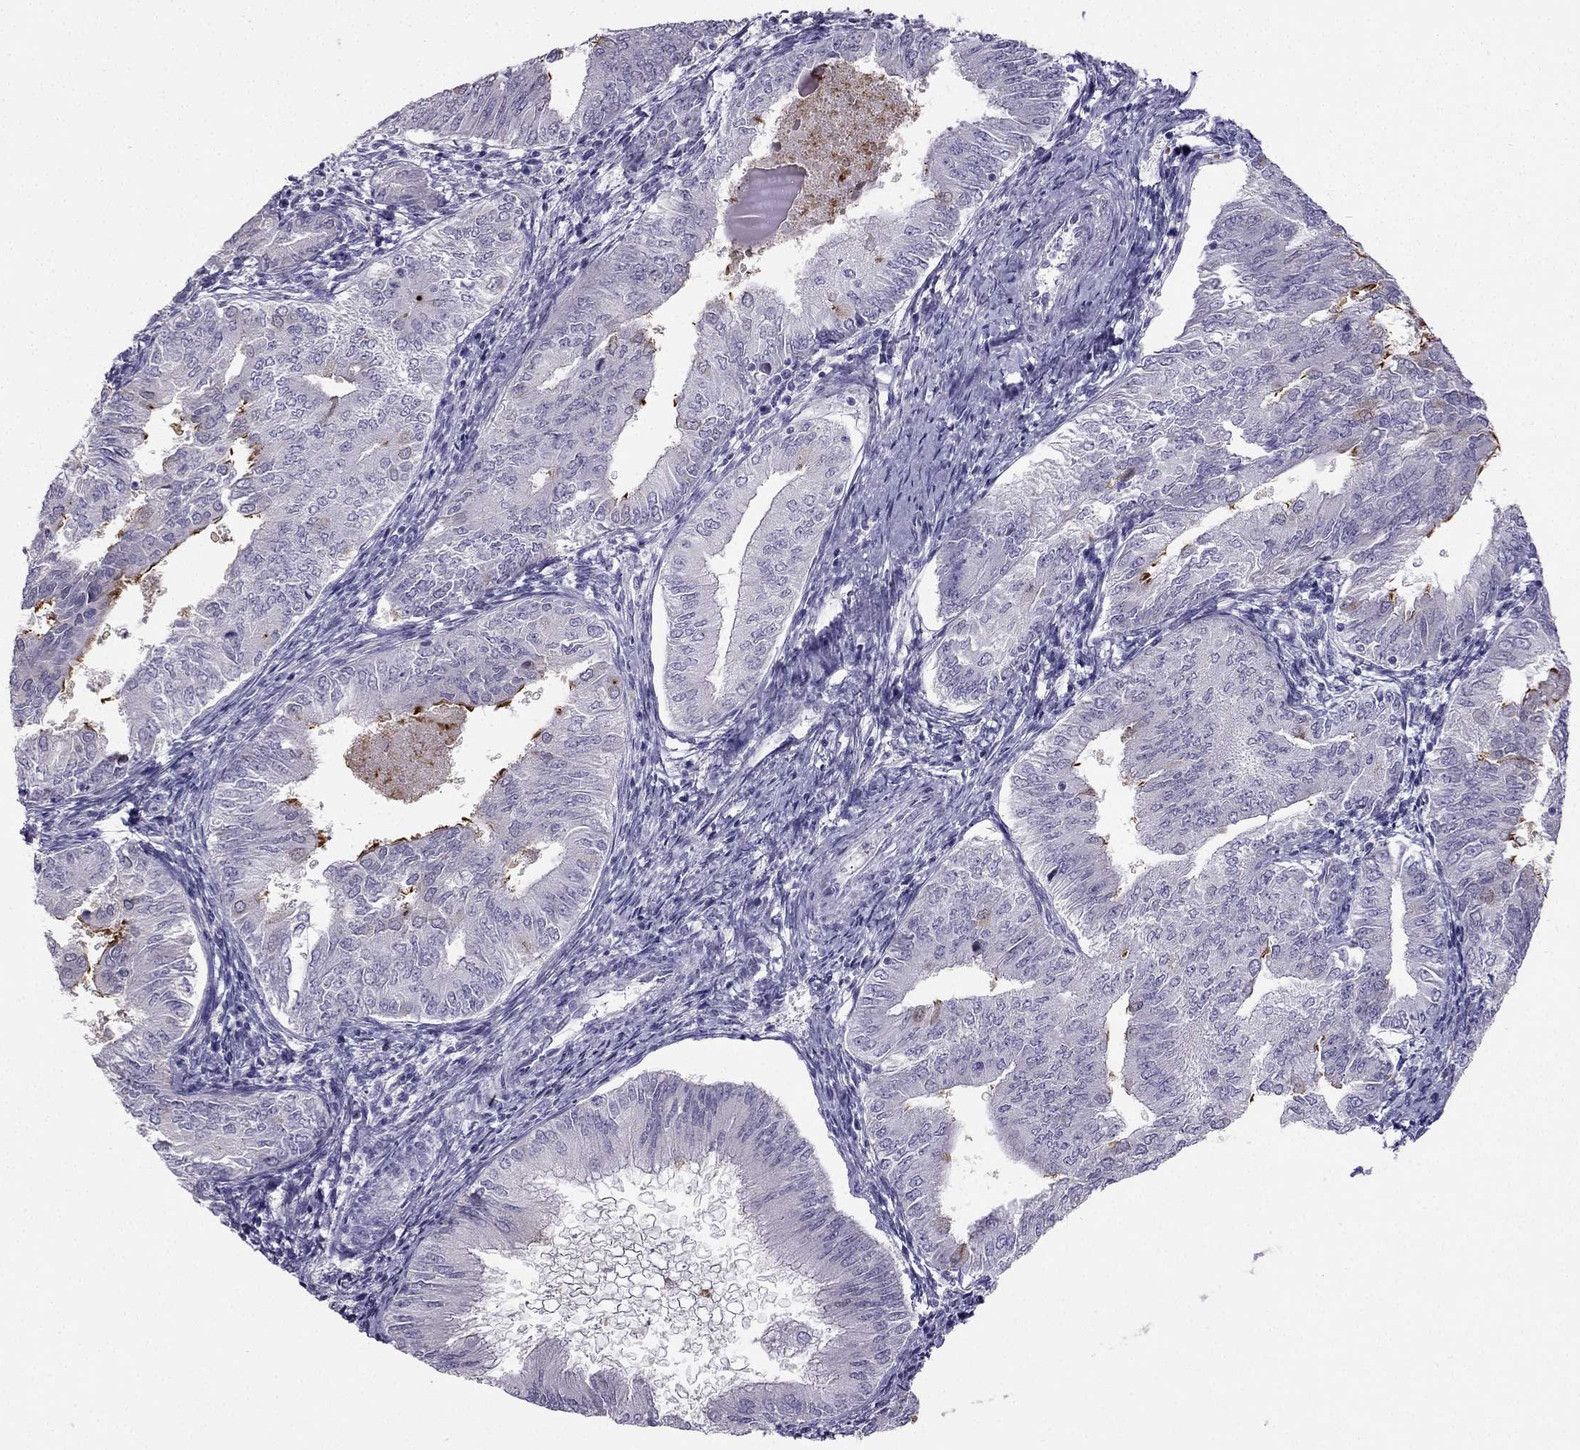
{"staining": {"intensity": "strong", "quantity": "<25%", "location": "cytoplasmic/membranous"}, "tissue": "endometrial cancer", "cell_type": "Tumor cells", "image_type": "cancer", "snomed": [{"axis": "morphology", "description": "Adenocarcinoma, NOS"}, {"axis": "topography", "description": "Endometrium"}], "caption": "Human endometrial cancer (adenocarcinoma) stained for a protein (brown) exhibits strong cytoplasmic/membranous positive positivity in about <25% of tumor cells.", "gene": "RSPH14", "patient": {"sex": "female", "age": 53}}